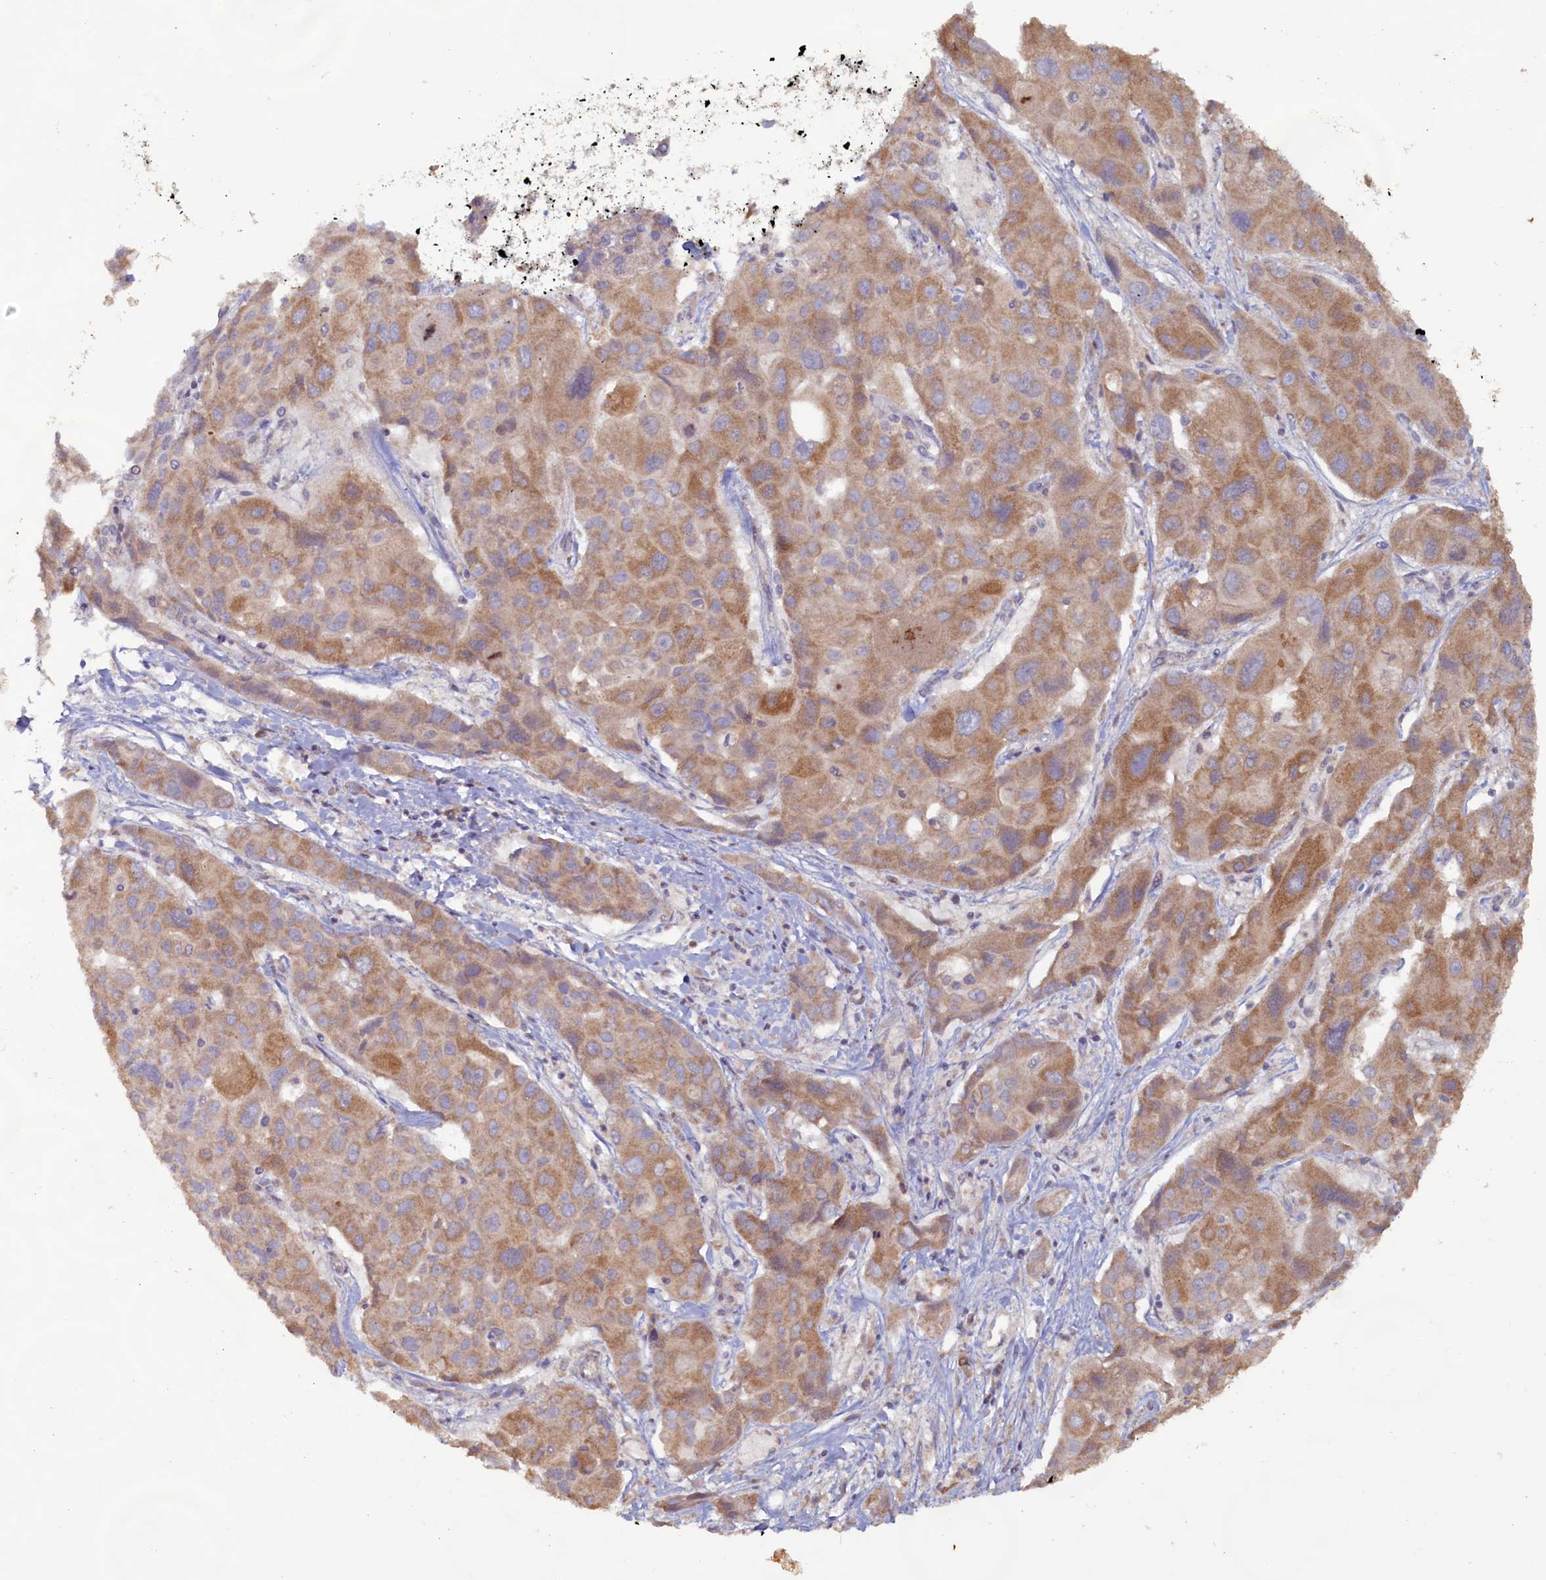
{"staining": {"intensity": "moderate", "quantity": "25%-75%", "location": "cytoplasmic/membranous"}, "tissue": "liver cancer", "cell_type": "Tumor cells", "image_type": "cancer", "snomed": [{"axis": "morphology", "description": "Normal tissue, NOS"}, {"axis": "morphology", "description": "Cholangiocarcinoma"}, {"axis": "topography", "description": "Liver"}, {"axis": "topography", "description": "Peripheral nerve tissue"}], "caption": "Immunohistochemistry of human liver cholangiocarcinoma exhibits medium levels of moderate cytoplasmic/membranous positivity in about 25%-75% of tumor cells.", "gene": "FUNDC1", "patient": {"sex": "female", "age": 73}}